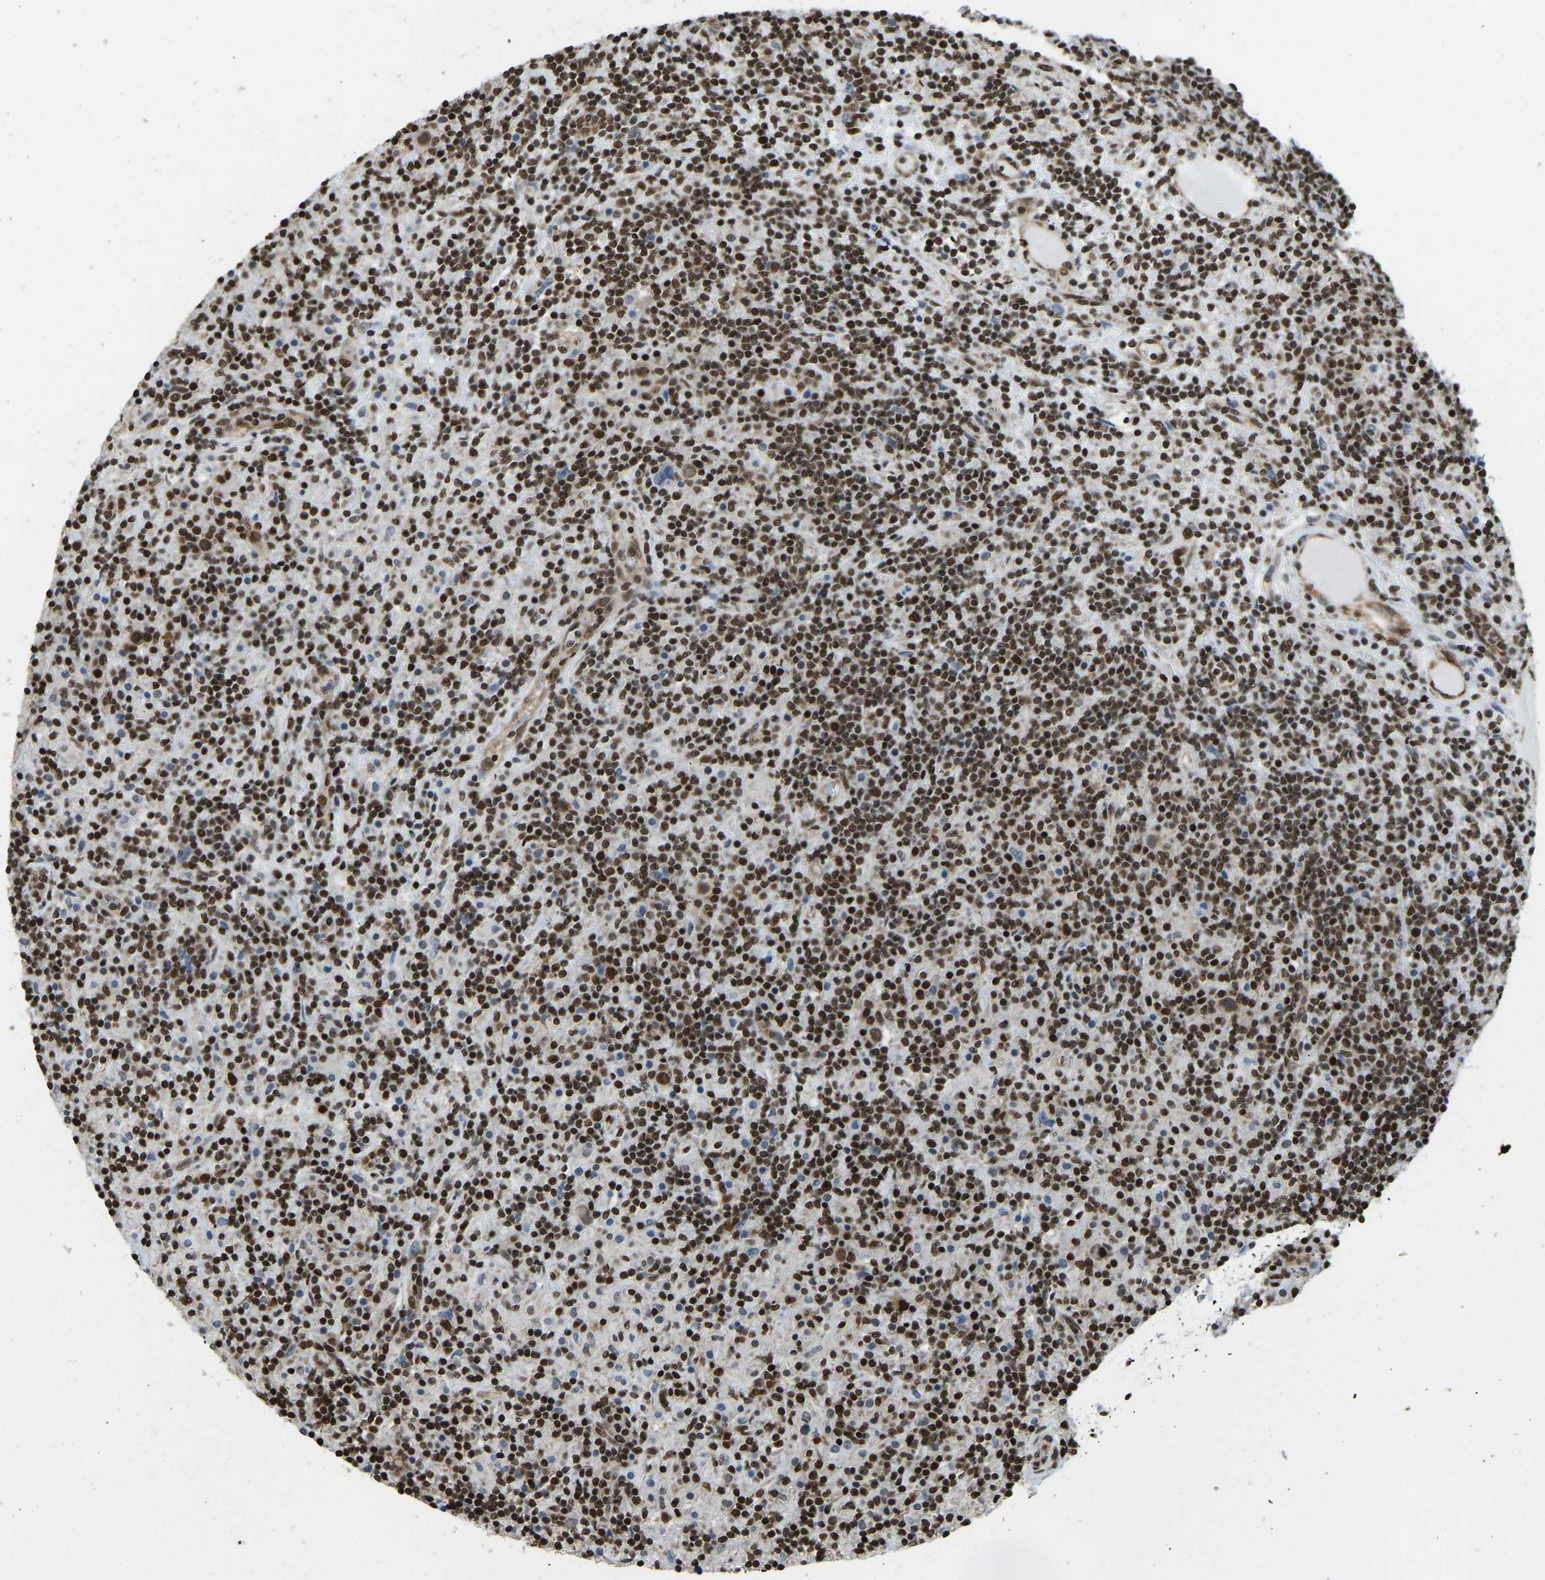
{"staining": {"intensity": "strong", "quantity": ">75%", "location": "nuclear"}, "tissue": "lymphoma", "cell_type": "Tumor cells", "image_type": "cancer", "snomed": [{"axis": "morphology", "description": "Hodgkin's disease, NOS"}, {"axis": "topography", "description": "Lymph node"}], "caption": "A high amount of strong nuclear expression is appreciated in approximately >75% of tumor cells in lymphoma tissue.", "gene": "ZSCAN20", "patient": {"sex": "male", "age": 70}}